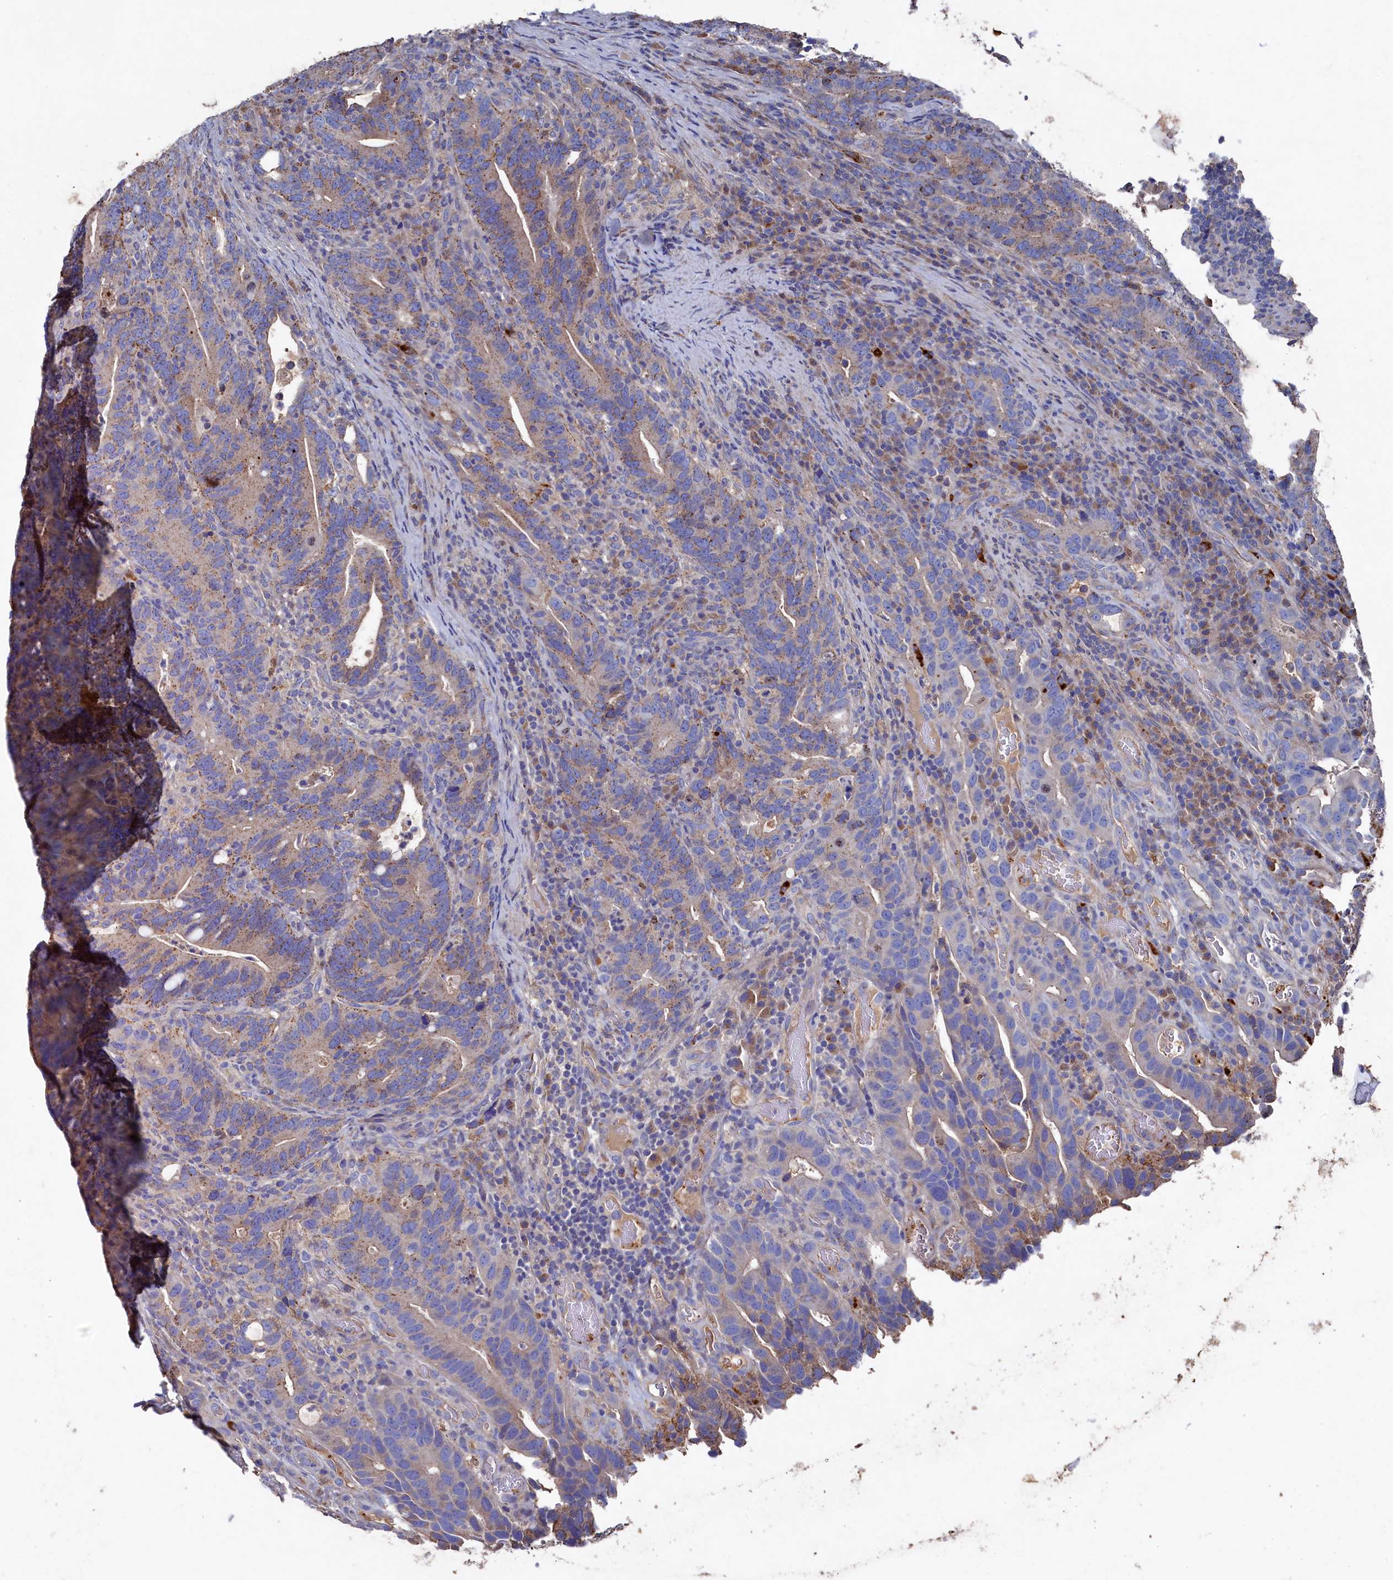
{"staining": {"intensity": "moderate", "quantity": ">75%", "location": "cytoplasmic/membranous"}, "tissue": "colorectal cancer", "cell_type": "Tumor cells", "image_type": "cancer", "snomed": [{"axis": "morphology", "description": "Adenocarcinoma, NOS"}, {"axis": "topography", "description": "Colon"}], "caption": "Immunohistochemistry (IHC) histopathology image of human colorectal cancer (adenocarcinoma) stained for a protein (brown), which exhibits medium levels of moderate cytoplasmic/membranous staining in about >75% of tumor cells.", "gene": "TK2", "patient": {"sex": "female", "age": 66}}